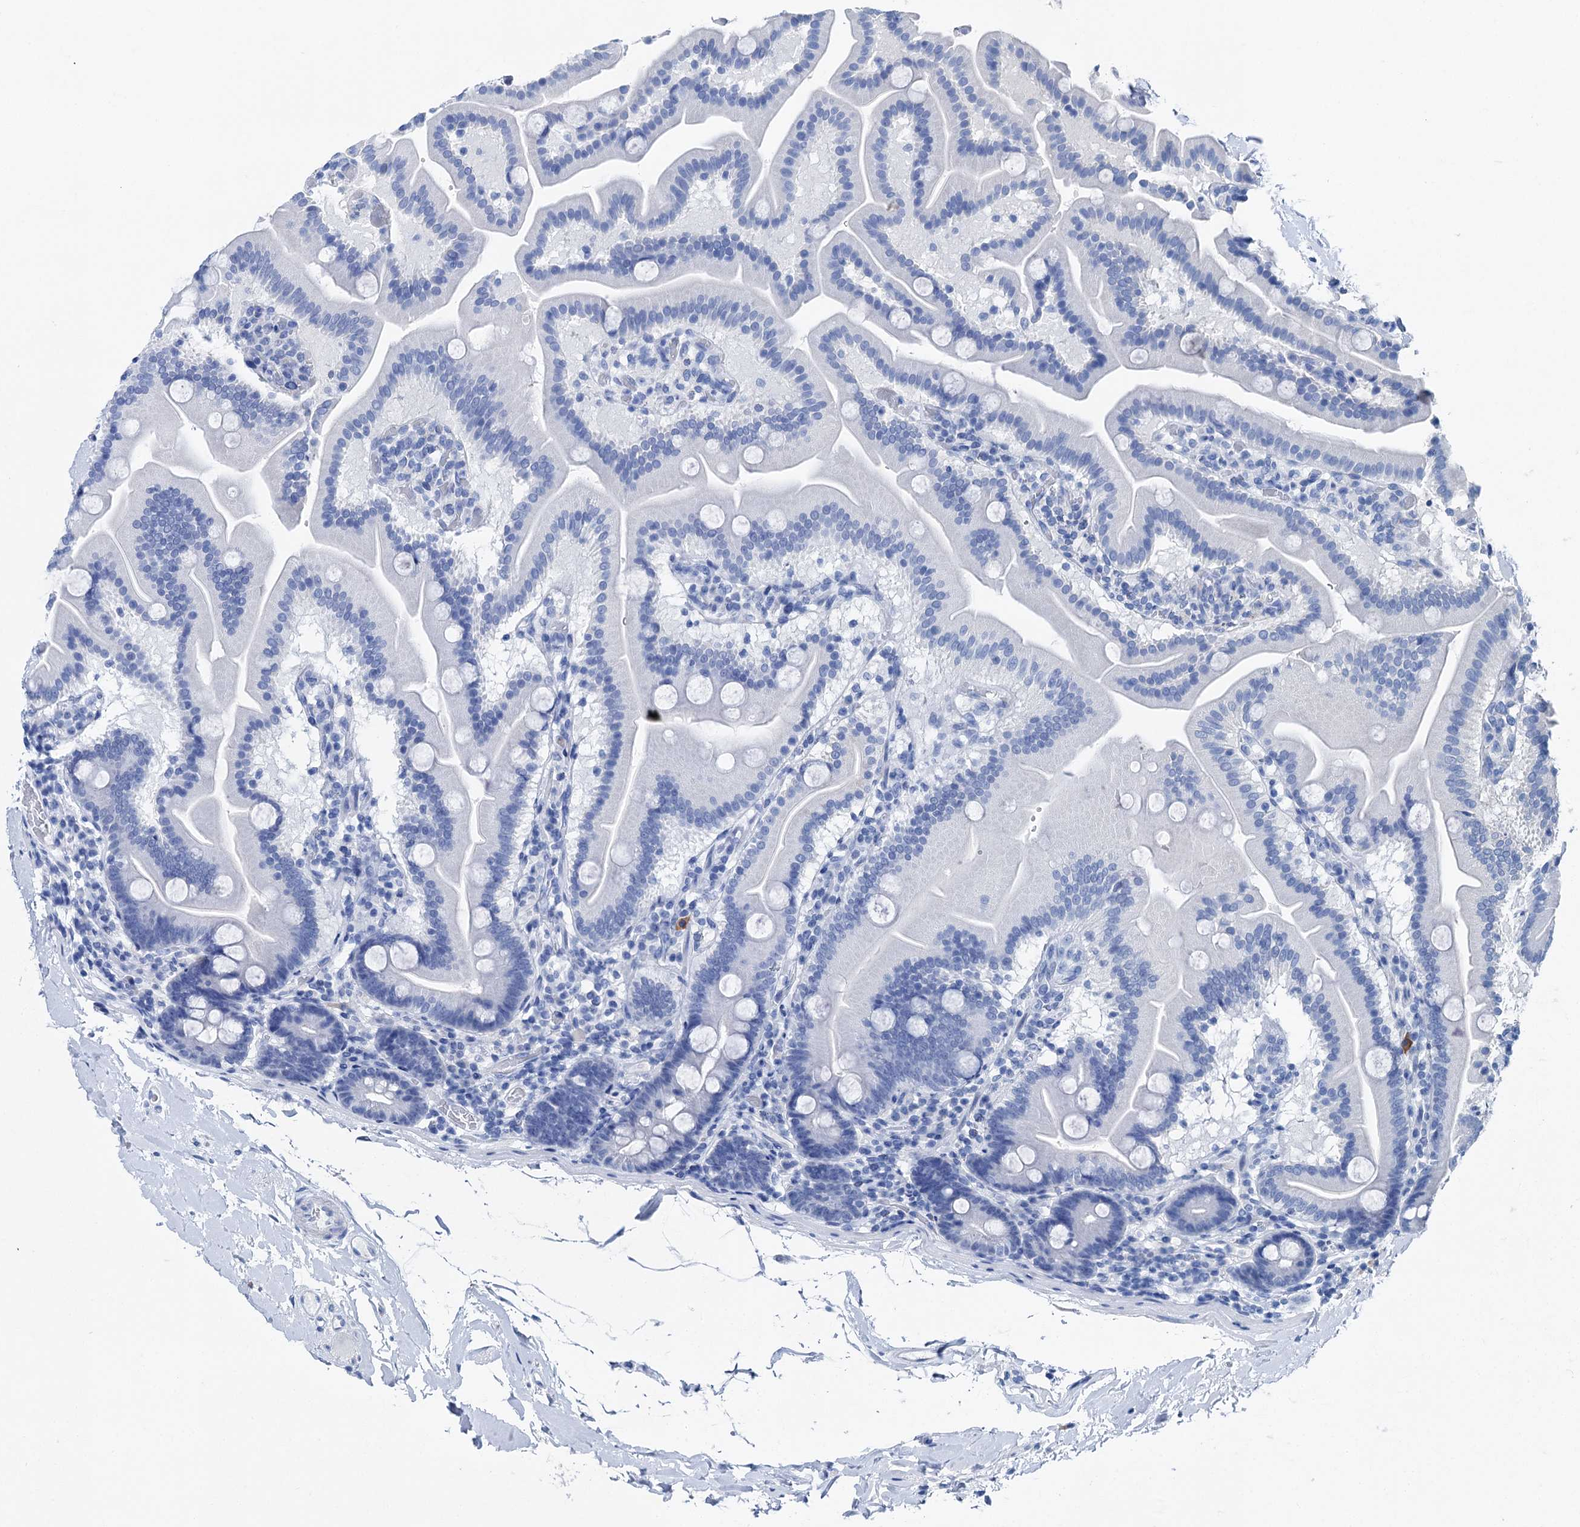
{"staining": {"intensity": "negative", "quantity": "none", "location": "none"}, "tissue": "duodenum", "cell_type": "Glandular cells", "image_type": "normal", "snomed": [{"axis": "morphology", "description": "Normal tissue, NOS"}, {"axis": "topography", "description": "Duodenum"}], "caption": "IHC photomicrograph of benign duodenum: human duodenum stained with DAB reveals no significant protein expression in glandular cells. Brightfield microscopy of immunohistochemistry (IHC) stained with DAB (brown) and hematoxylin (blue), captured at high magnification.", "gene": "BRINP1", "patient": {"sex": "male", "age": 55}}